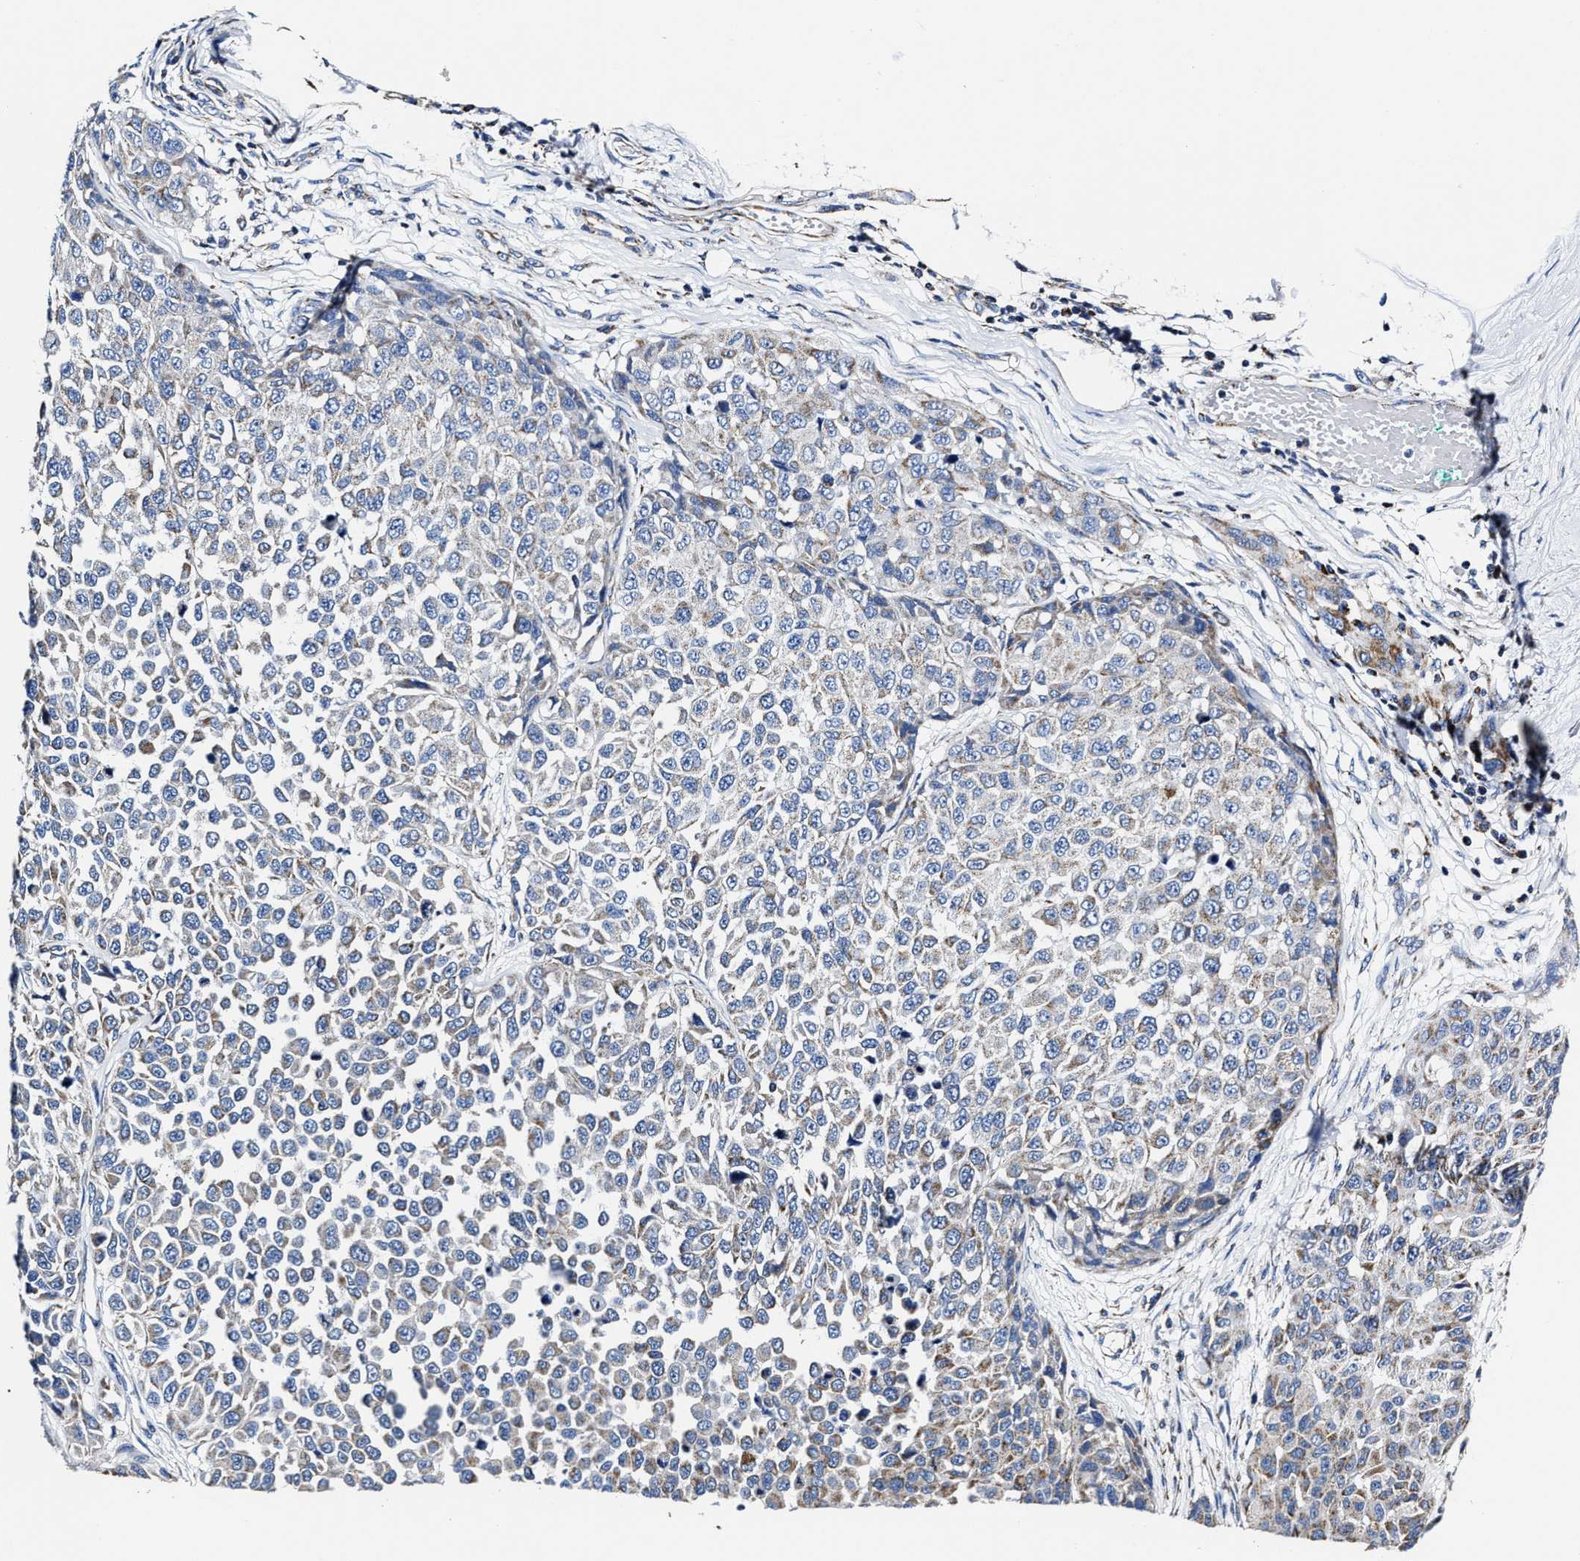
{"staining": {"intensity": "weak", "quantity": "<25%", "location": "cytoplasmic/membranous"}, "tissue": "melanoma", "cell_type": "Tumor cells", "image_type": "cancer", "snomed": [{"axis": "morphology", "description": "Normal tissue, NOS"}, {"axis": "morphology", "description": "Malignant melanoma, NOS"}, {"axis": "topography", "description": "Skin"}], "caption": "The immunohistochemistry (IHC) micrograph has no significant expression in tumor cells of malignant melanoma tissue. (DAB (3,3'-diaminobenzidine) IHC visualized using brightfield microscopy, high magnification).", "gene": "HINT2", "patient": {"sex": "male", "age": 62}}